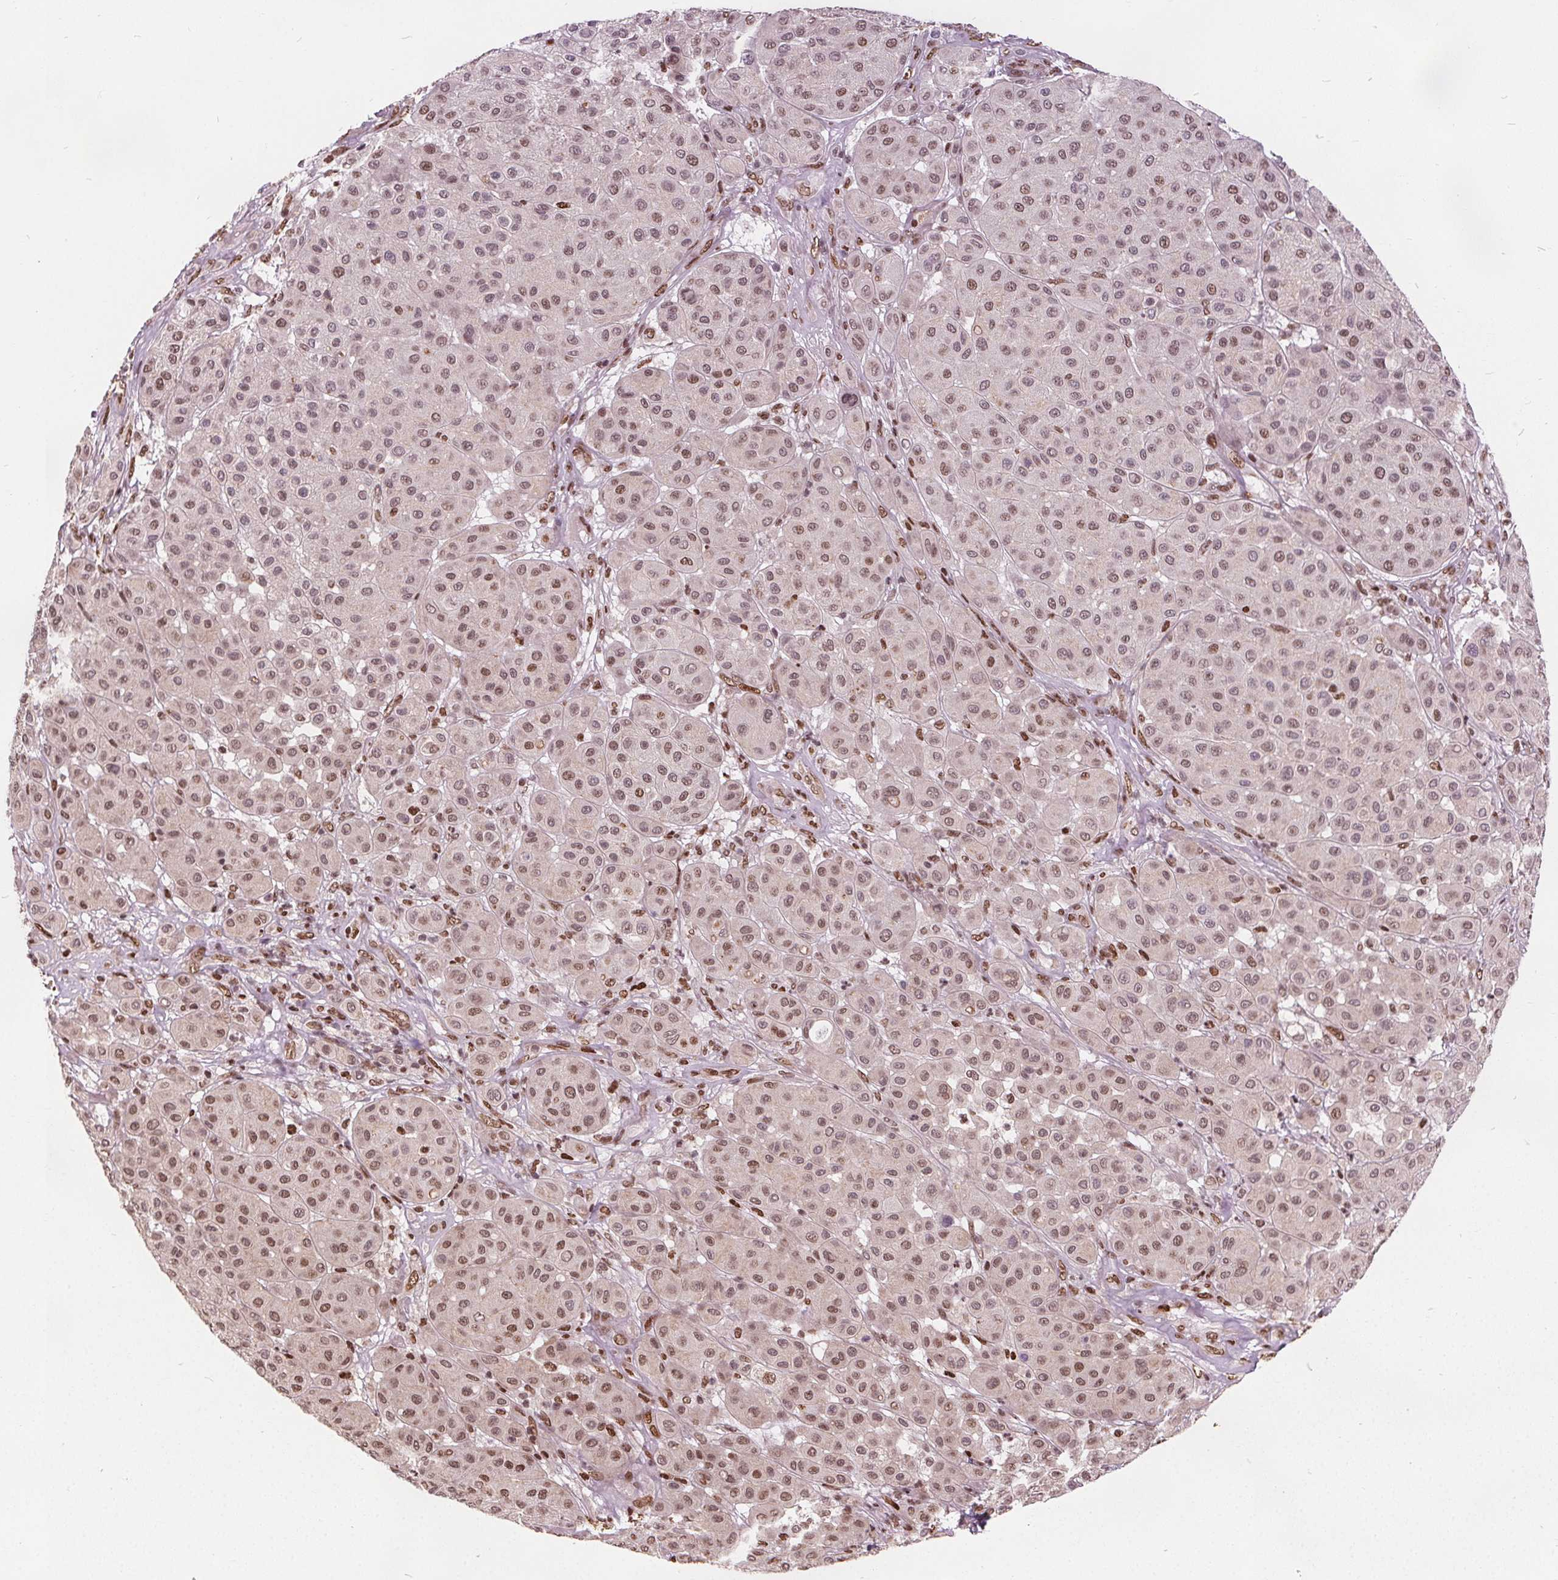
{"staining": {"intensity": "moderate", "quantity": ">75%", "location": "nuclear"}, "tissue": "melanoma", "cell_type": "Tumor cells", "image_type": "cancer", "snomed": [{"axis": "morphology", "description": "Malignant melanoma, Metastatic site"}, {"axis": "topography", "description": "Smooth muscle"}], "caption": "Human melanoma stained with a protein marker displays moderate staining in tumor cells.", "gene": "ISLR2", "patient": {"sex": "male", "age": 41}}